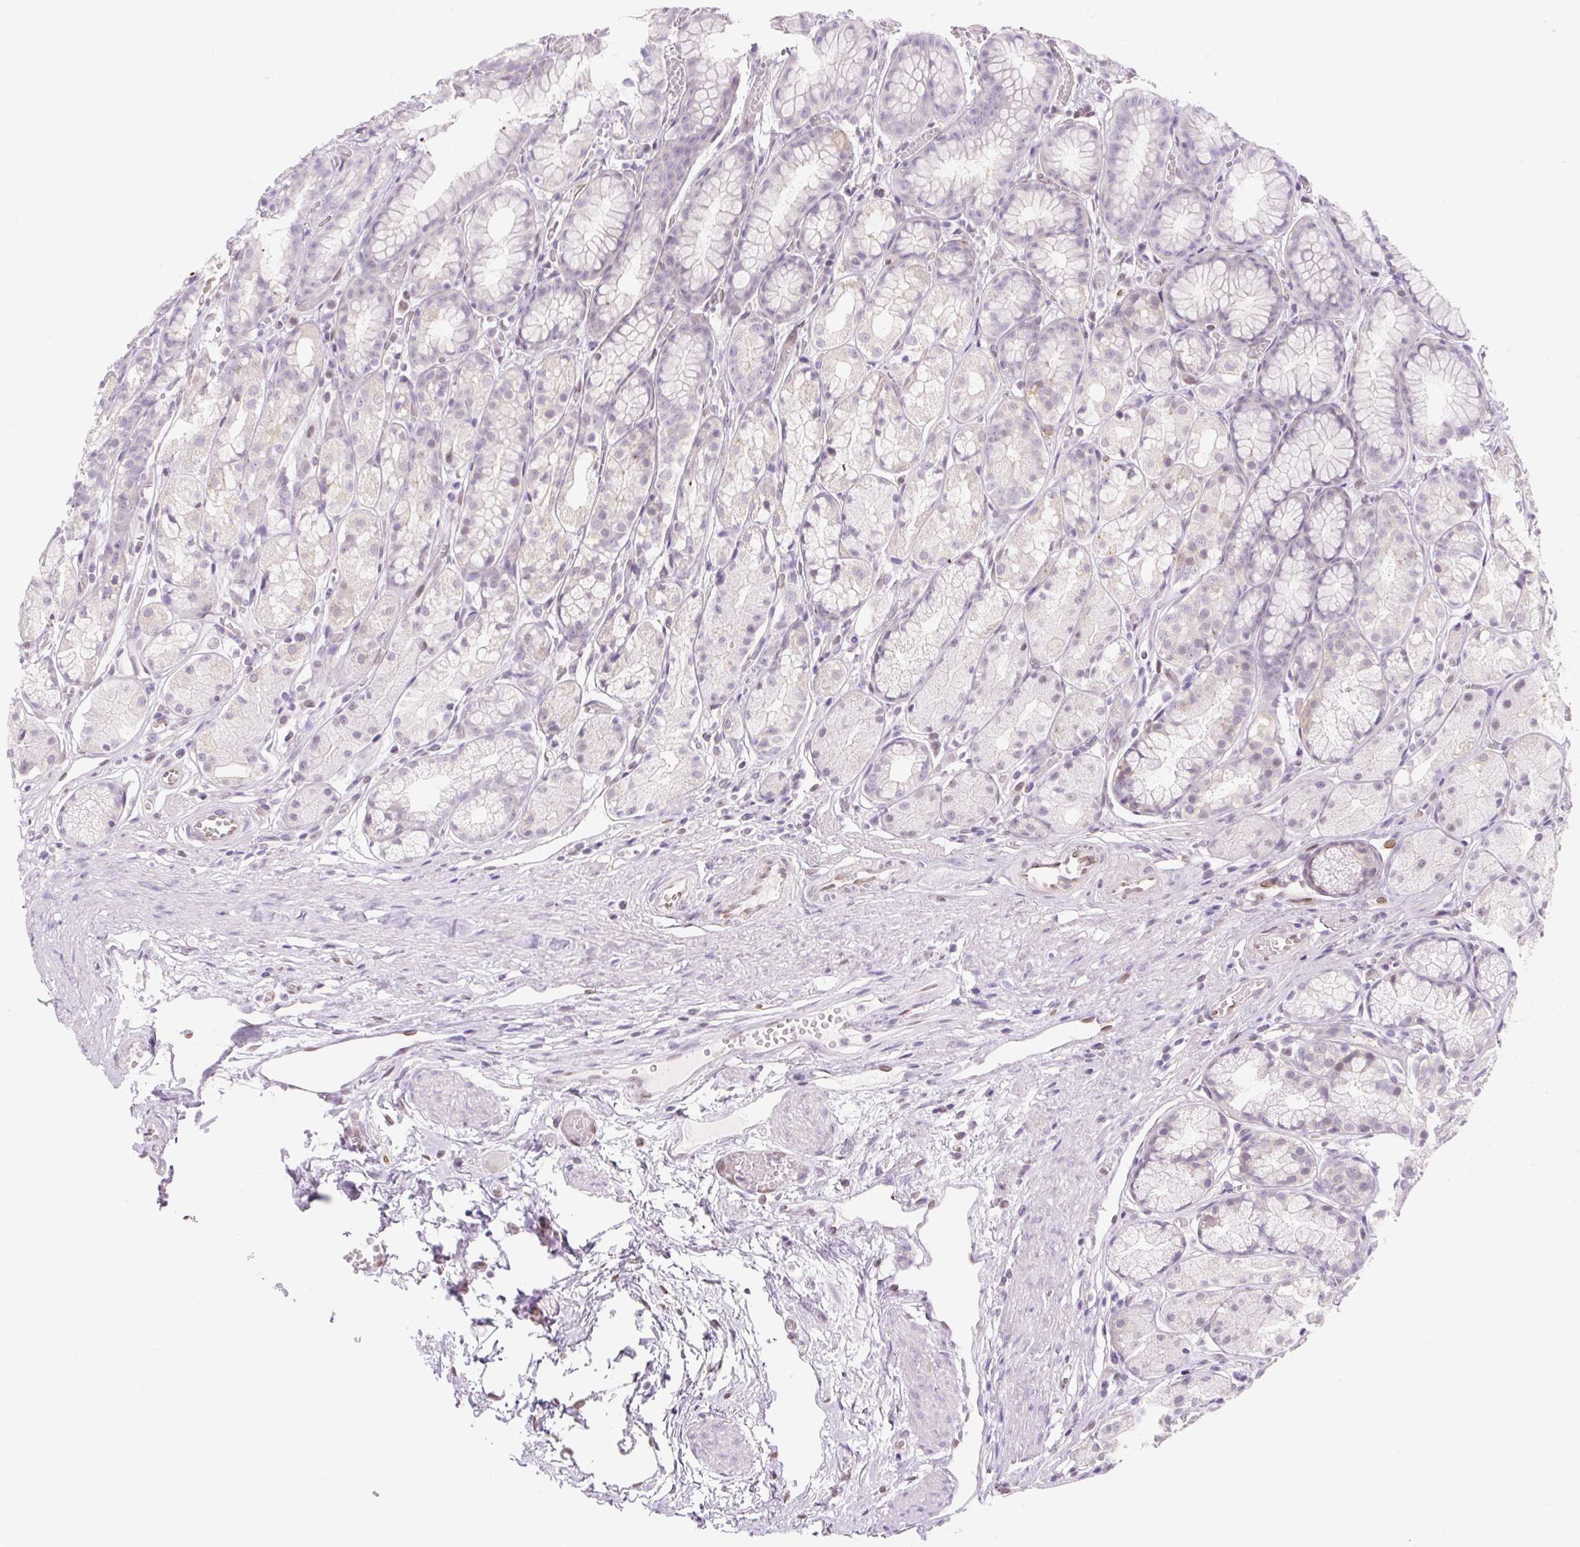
{"staining": {"intensity": "negative", "quantity": "none", "location": "none"}, "tissue": "stomach", "cell_type": "Glandular cells", "image_type": "normal", "snomed": [{"axis": "morphology", "description": "Normal tissue, NOS"}, {"axis": "topography", "description": "Smooth muscle"}, {"axis": "topography", "description": "Stomach"}], "caption": "An IHC histopathology image of normal stomach is shown. There is no staining in glandular cells of stomach.", "gene": "SYNE3", "patient": {"sex": "male", "age": 70}}